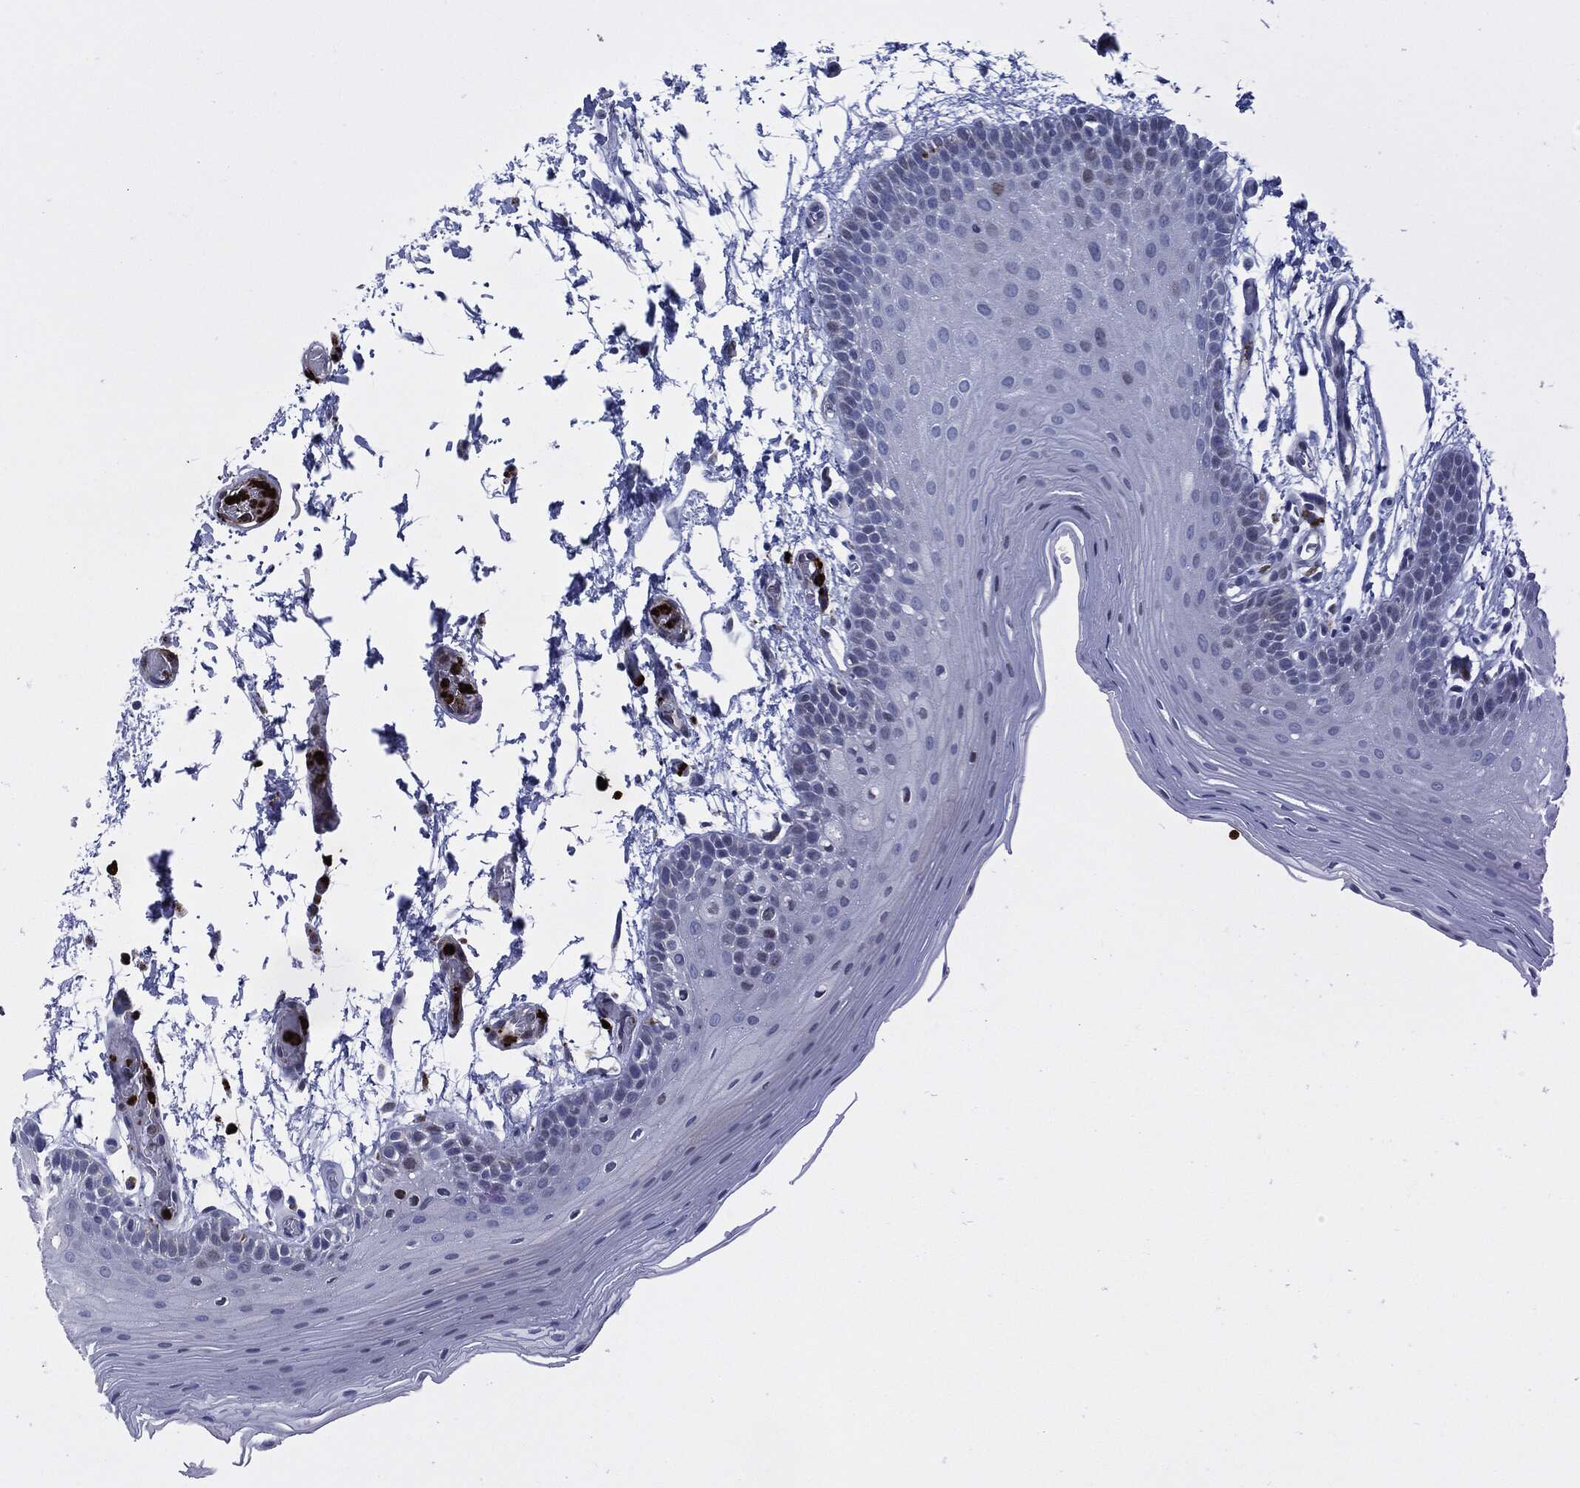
{"staining": {"intensity": "negative", "quantity": "none", "location": "none"}, "tissue": "oral mucosa", "cell_type": "Squamous epithelial cells", "image_type": "normal", "snomed": [{"axis": "morphology", "description": "Normal tissue, NOS"}, {"axis": "topography", "description": "Oral tissue"}], "caption": "The image demonstrates no significant expression in squamous epithelial cells of oral mucosa.", "gene": "MPO", "patient": {"sex": "male", "age": 62}}